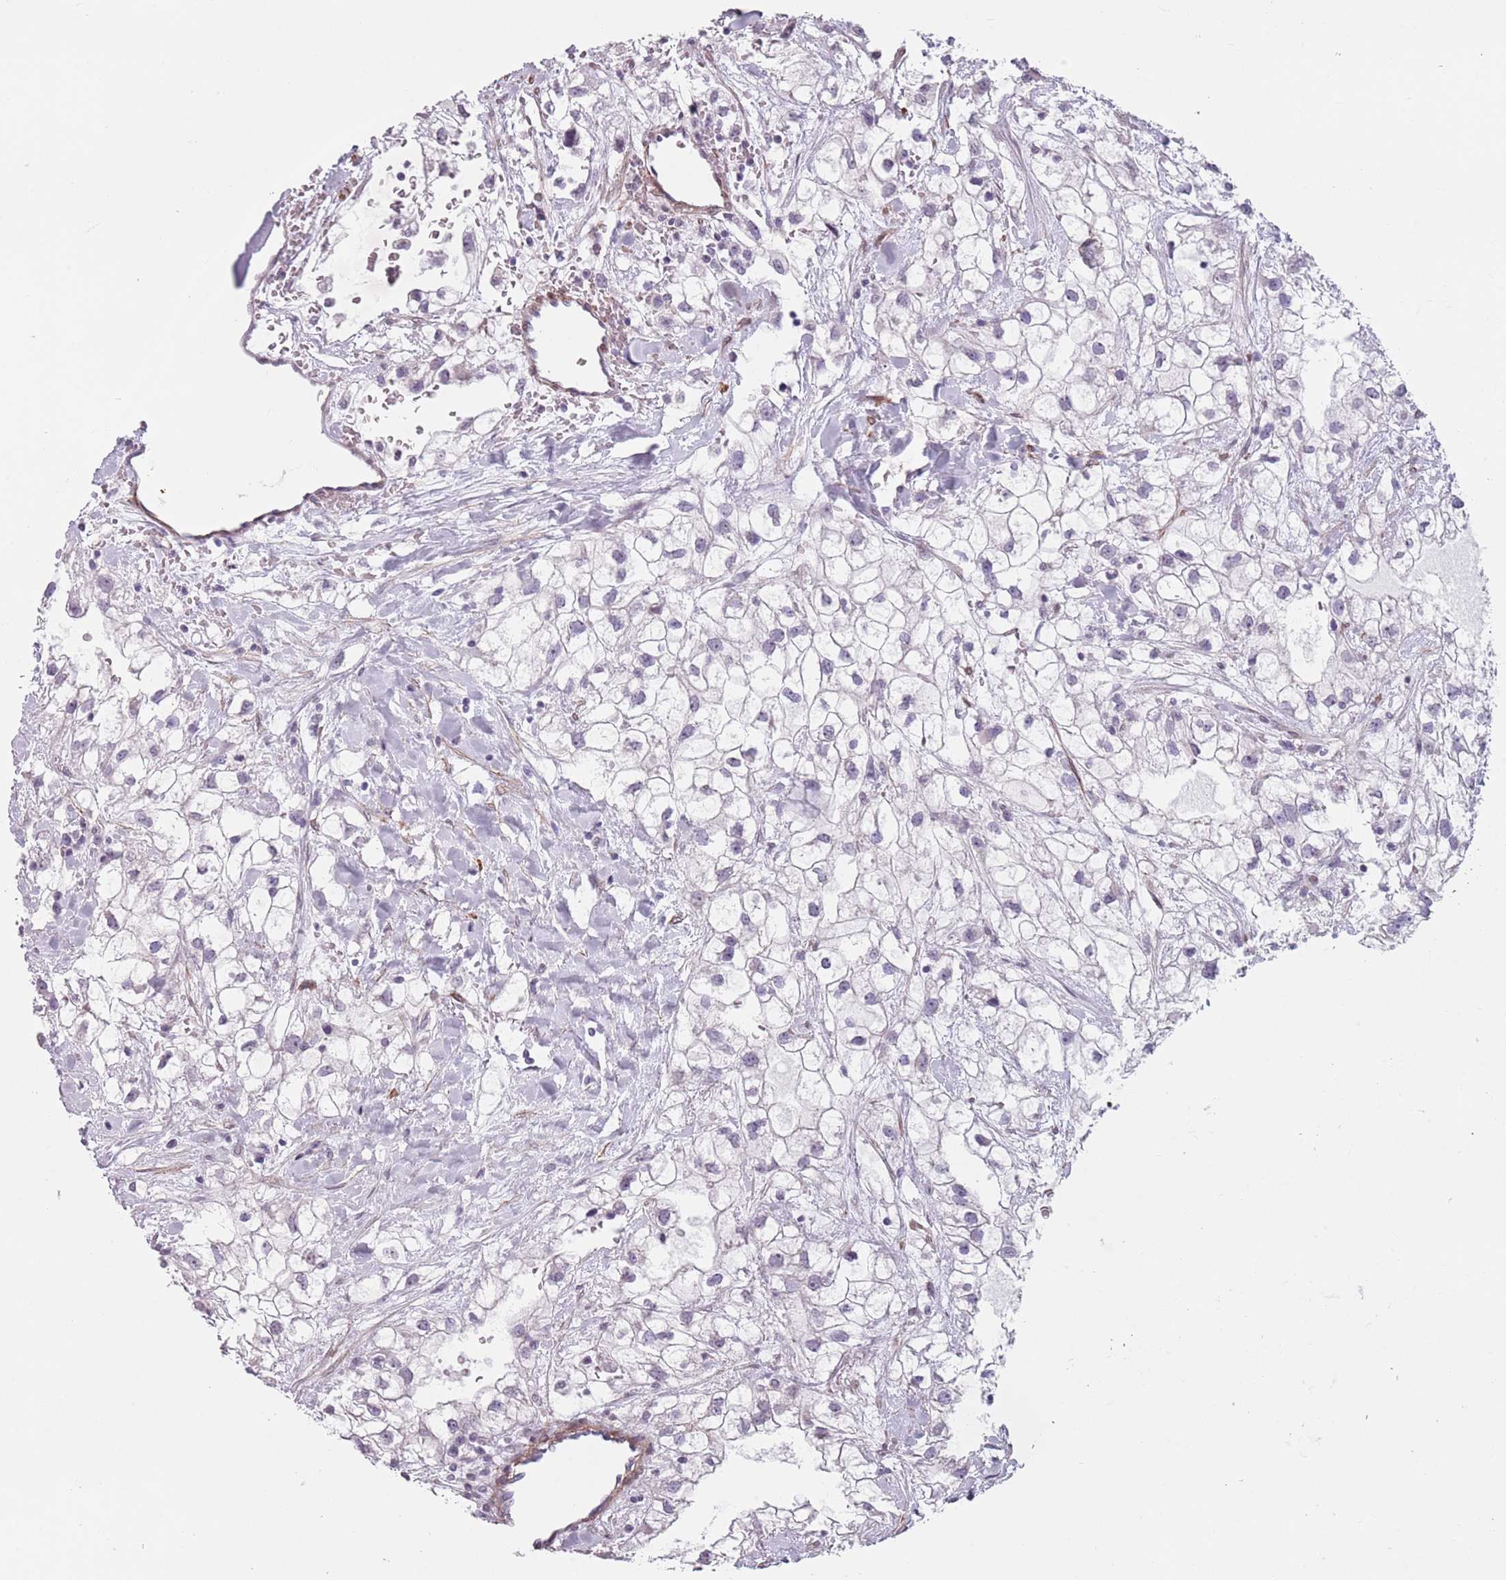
{"staining": {"intensity": "negative", "quantity": "none", "location": "none"}, "tissue": "renal cancer", "cell_type": "Tumor cells", "image_type": "cancer", "snomed": [{"axis": "morphology", "description": "Adenocarcinoma, NOS"}, {"axis": "topography", "description": "Kidney"}], "caption": "Tumor cells are negative for brown protein staining in renal cancer (adenocarcinoma).", "gene": "TMC4", "patient": {"sex": "male", "age": 59}}